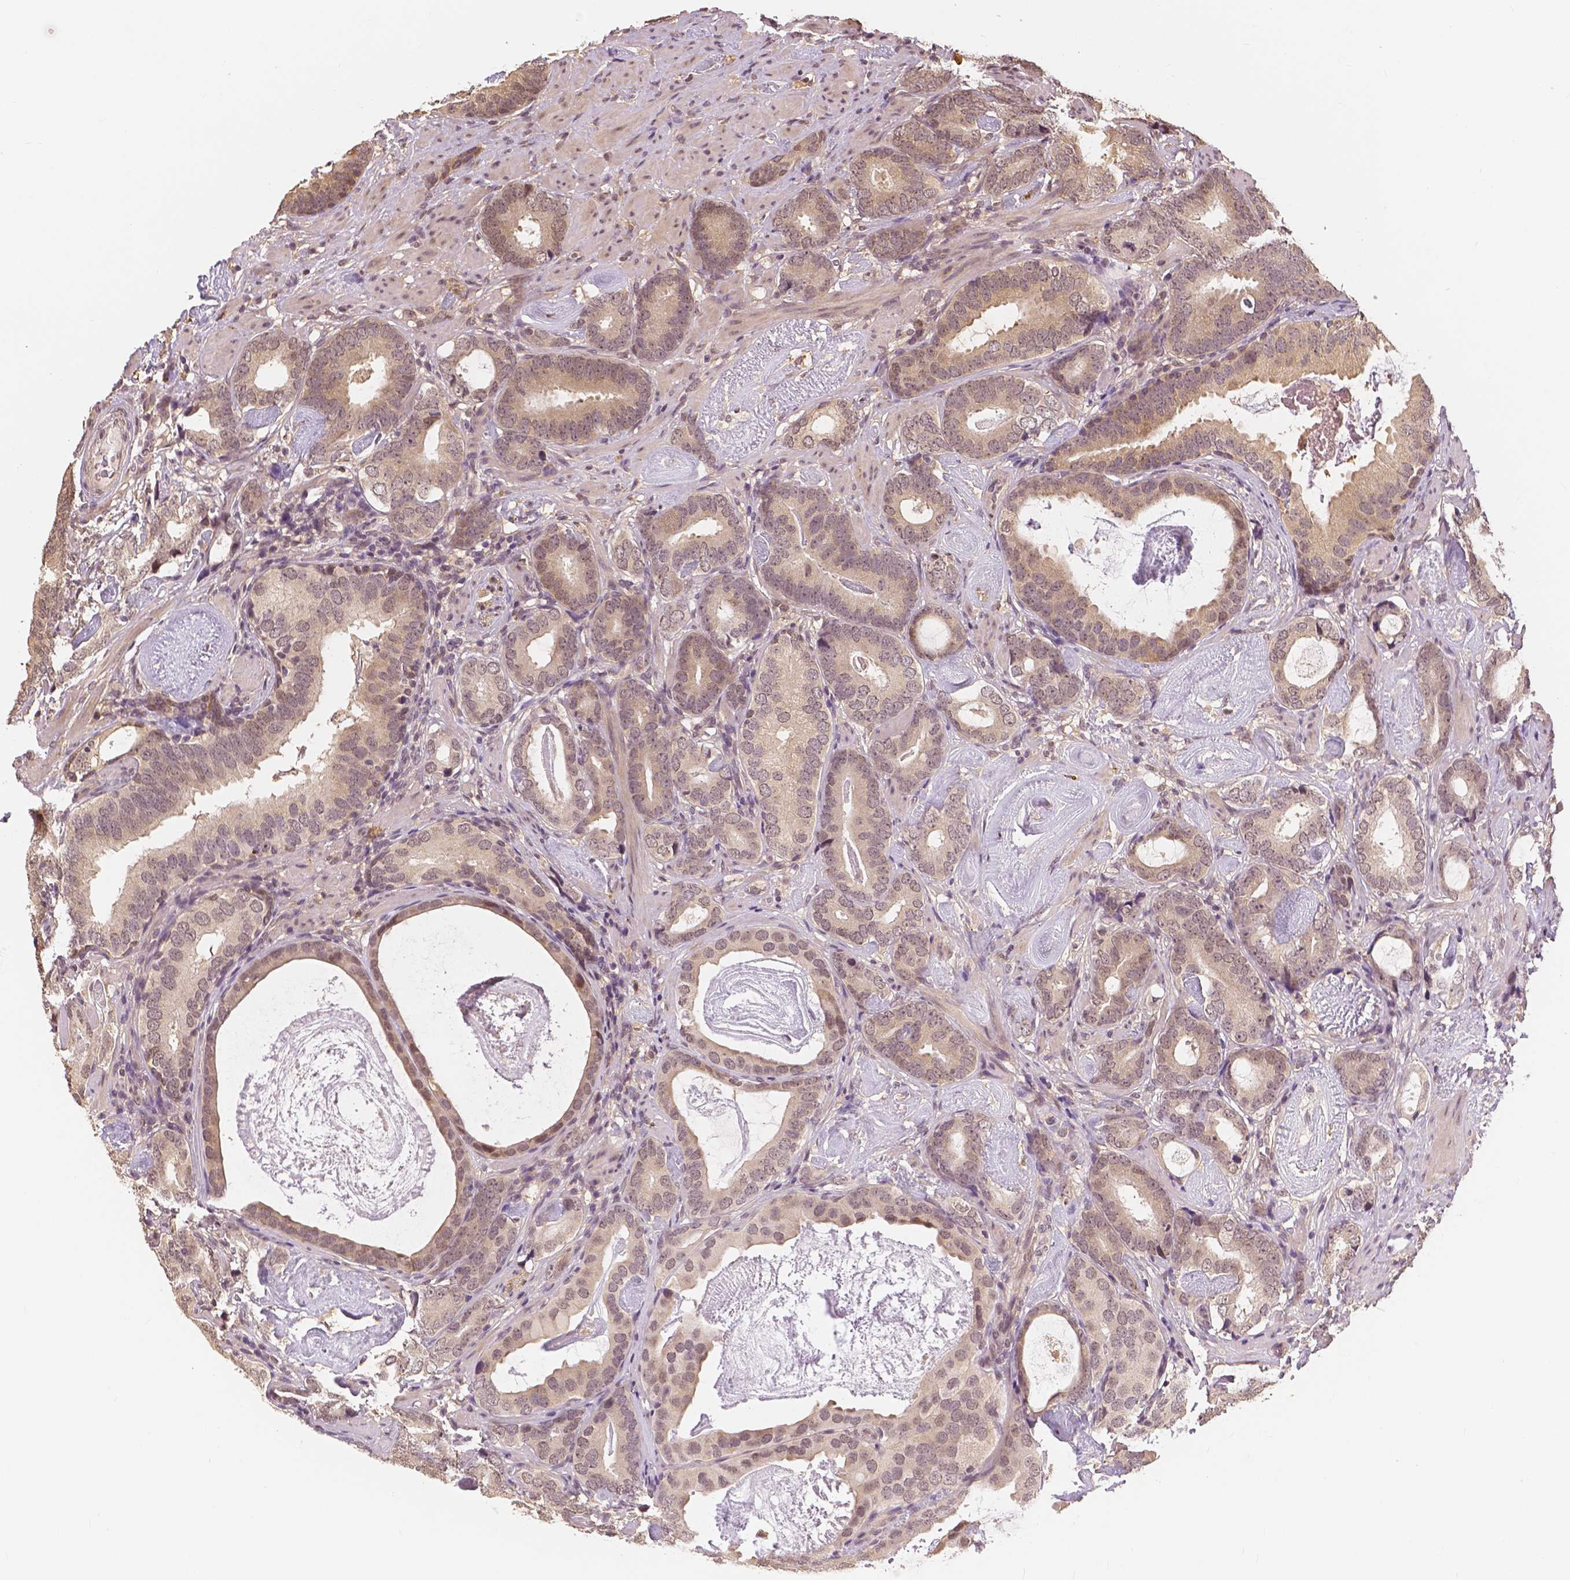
{"staining": {"intensity": "weak", "quantity": "25%-75%", "location": "cytoplasmic/membranous,nuclear"}, "tissue": "prostate cancer", "cell_type": "Tumor cells", "image_type": "cancer", "snomed": [{"axis": "morphology", "description": "Adenocarcinoma, Low grade"}, {"axis": "topography", "description": "Prostate and seminal vesicle, NOS"}], "caption": "This is a micrograph of immunohistochemistry (IHC) staining of adenocarcinoma (low-grade) (prostate), which shows weak staining in the cytoplasmic/membranous and nuclear of tumor cells.", "gene": "MAP1LC3B", "patient": {"sex": "male", "age": 71}}